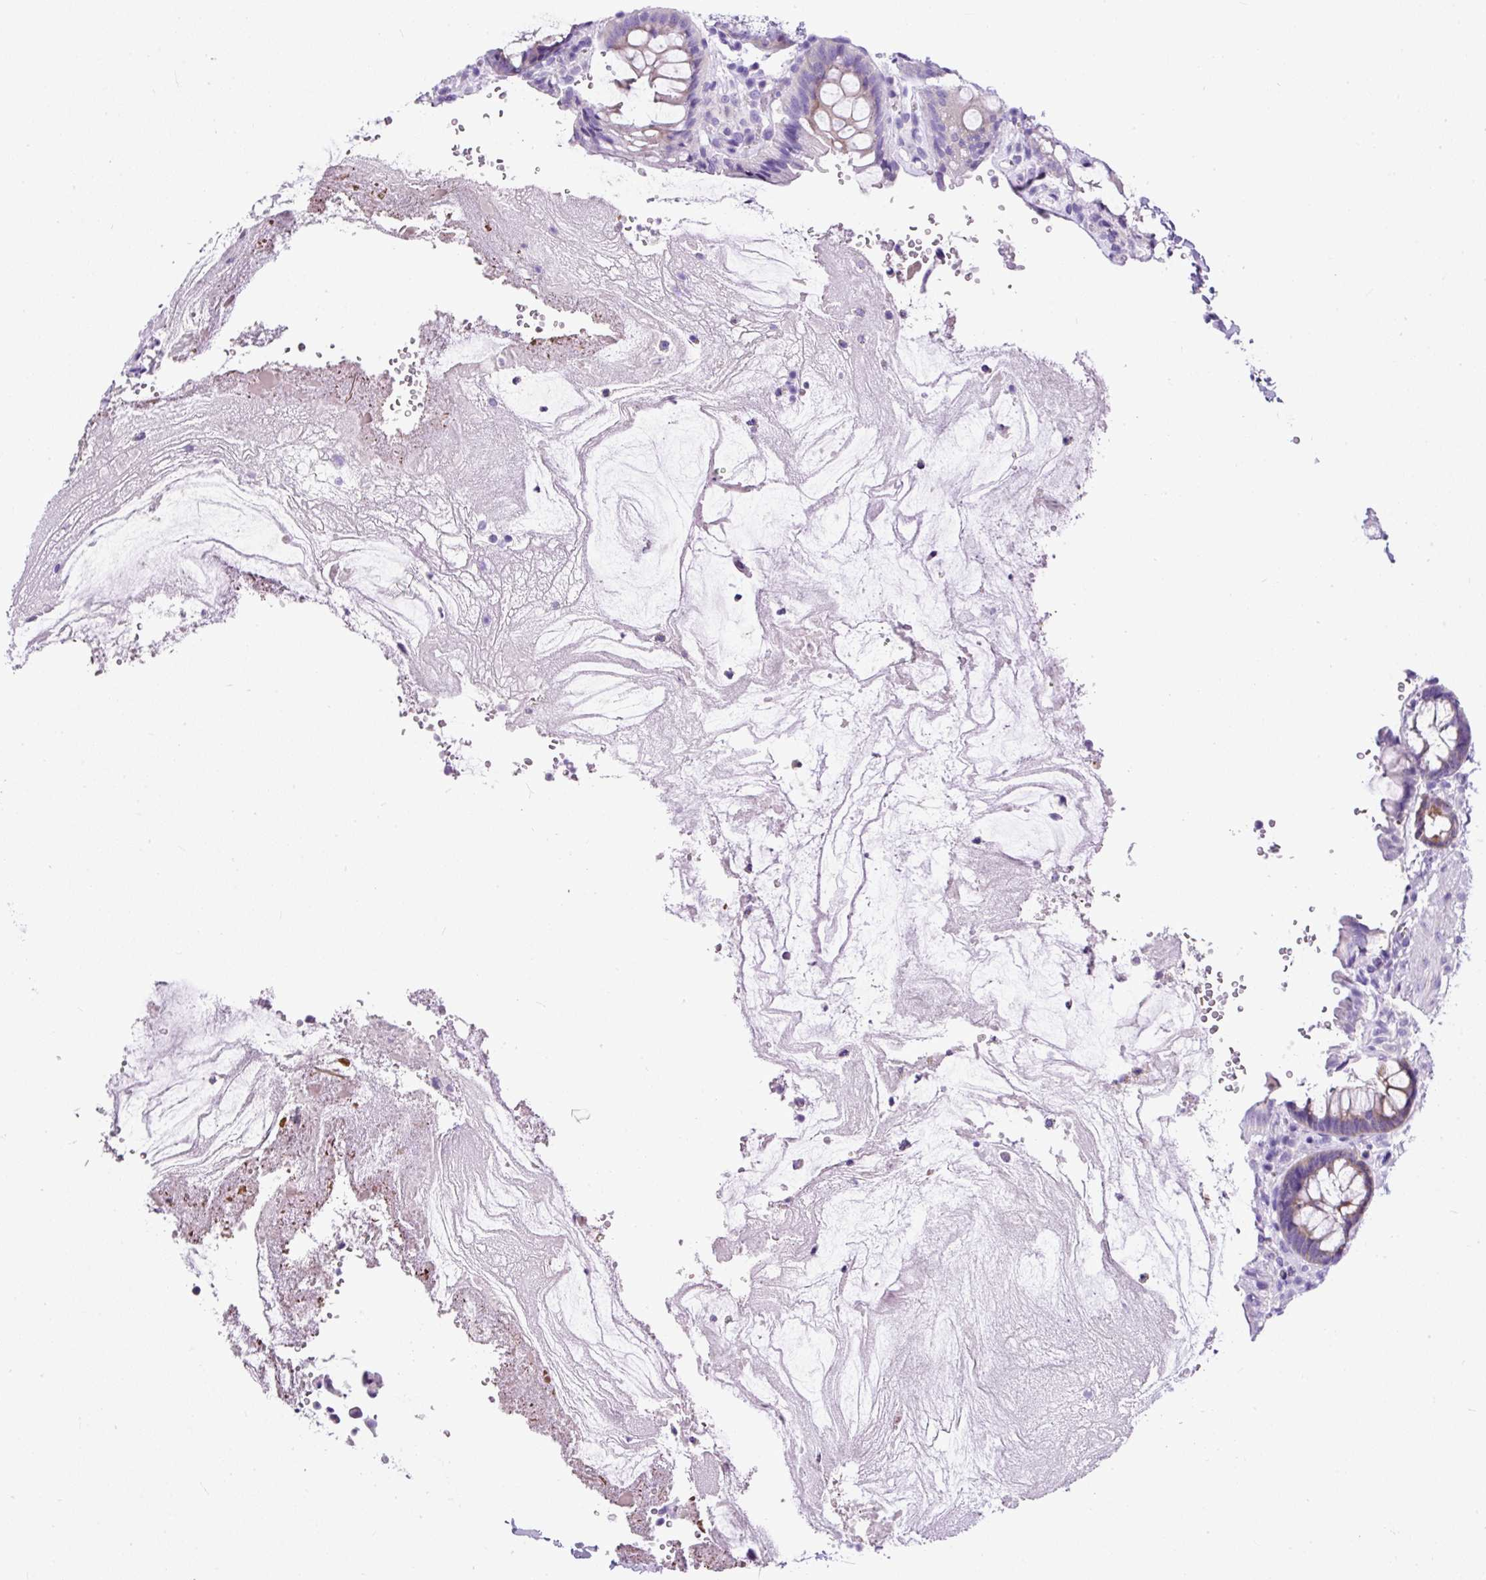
{"staining": {"intensity": "negative", "quantity": "none", "location": "none"}, "tissue": "colon", "cell_type": "Endothelial cells", "image_type": "normal", "snomed": [{"axis": "morphology", "description": "Normal tissue, NOS"}, {"axis": "topography", "description": "Colon"}], "caption": "Immunohistochemical staining of normal colon displays no significant staining in endothelial cells. (DAB immunohistochemistry (IHC) visualized using brightfield microscopy, high magnification).", "gene": "STOX2", "patient": {"sex": "male", "age": 84}}